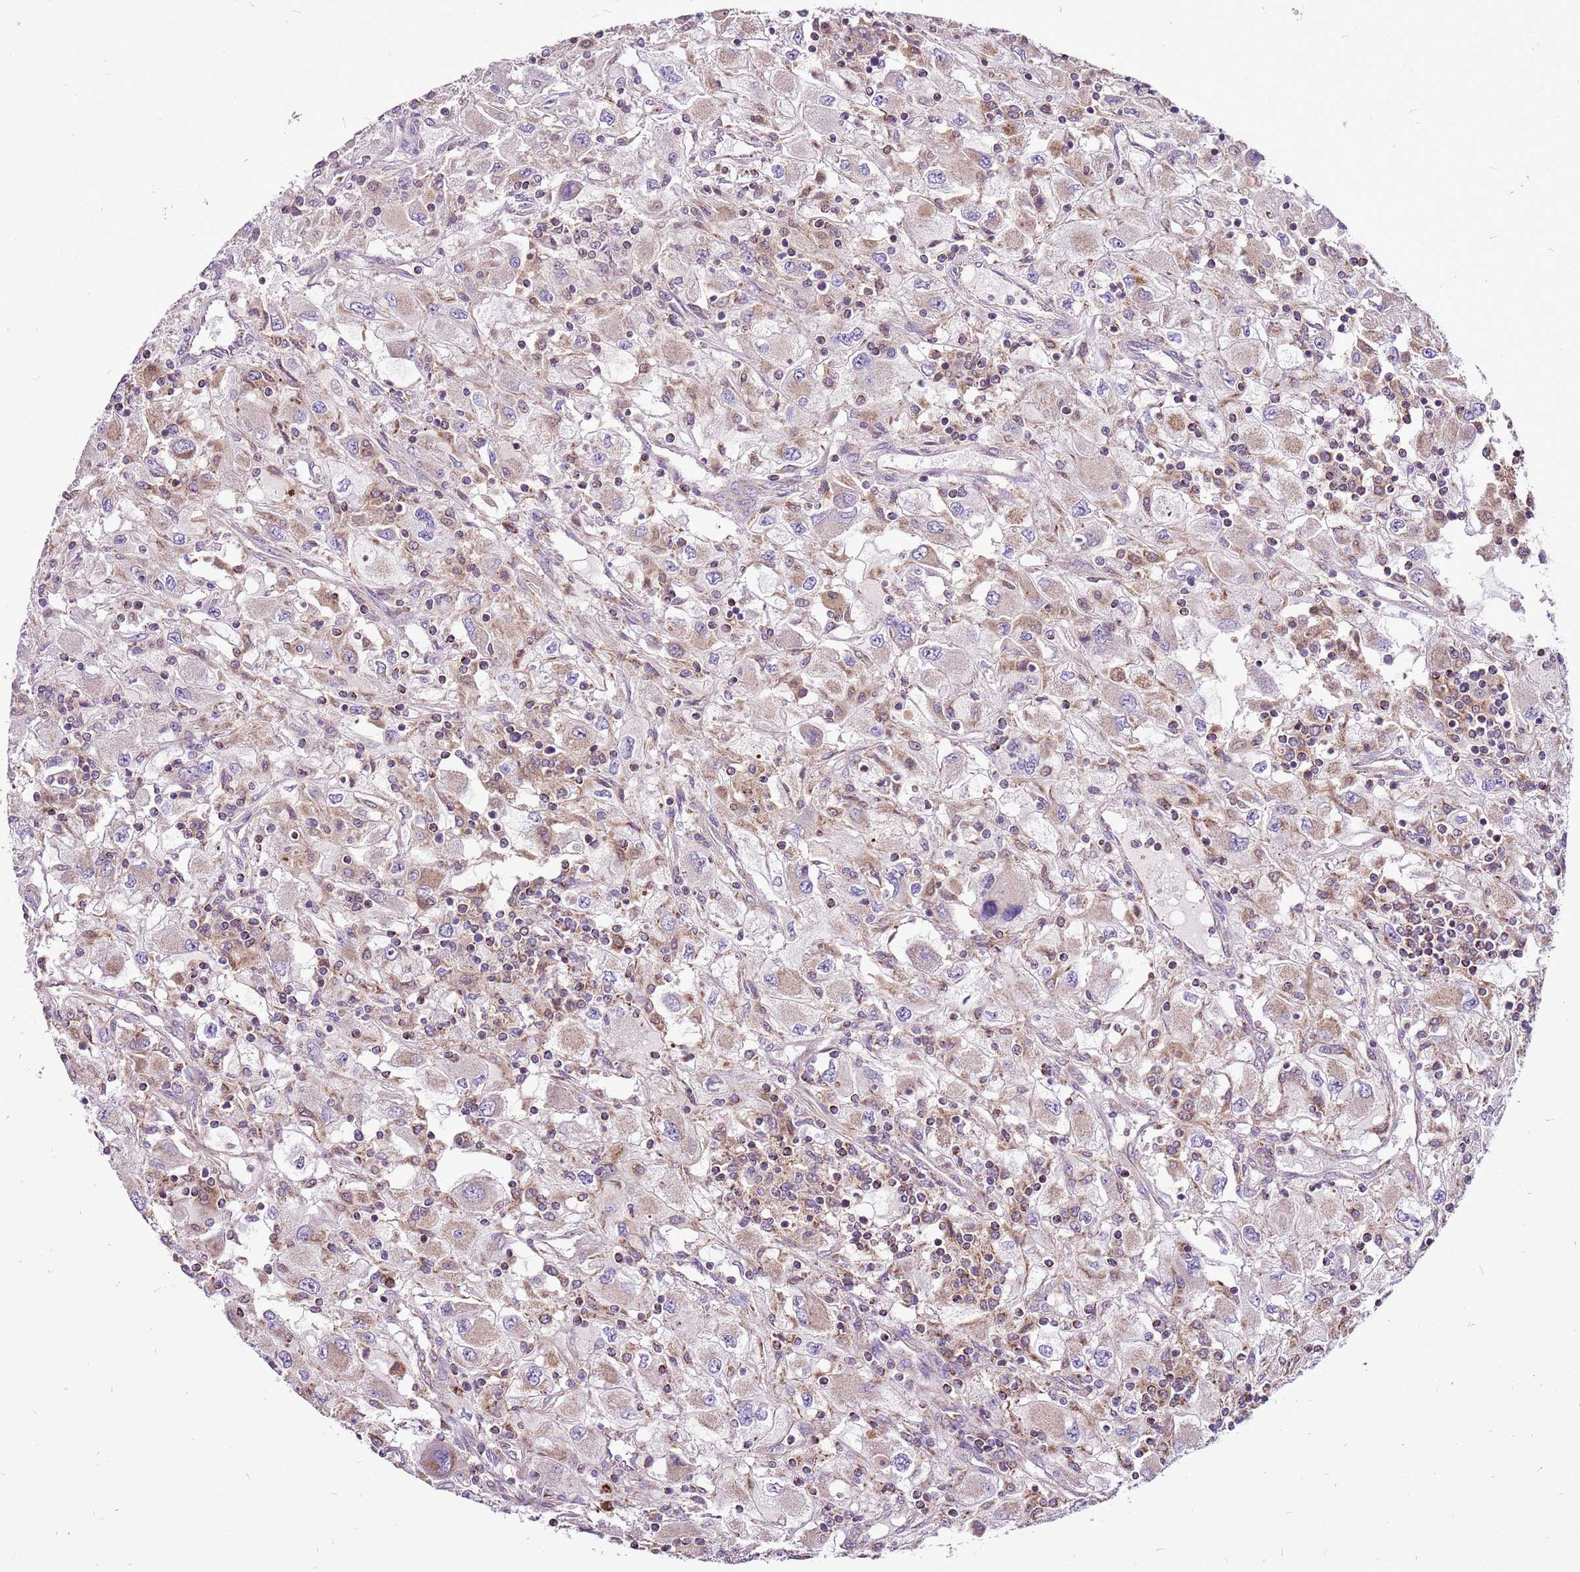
{"staining": {"intensity": "moderate", "quantity": "<25%", "location": "cytoplasmic/membranous"}, "tissue": "renal cancer", "cell_type": "Tumor cells", "image_type": "cancer", "snomed": [{"axis": "morphology", "description": "Adenocarcinoma, NOS"}, {"axis": "topography", "description": "Kidney"}], "caption": "Renal cancer was stained to show a protein in brown. There is low levels of moderate cytoplasmic/membranous expression in about <25% of tumor cells.", "gene": "GCDH", "patient": {"sex": "female", "age": 67}}